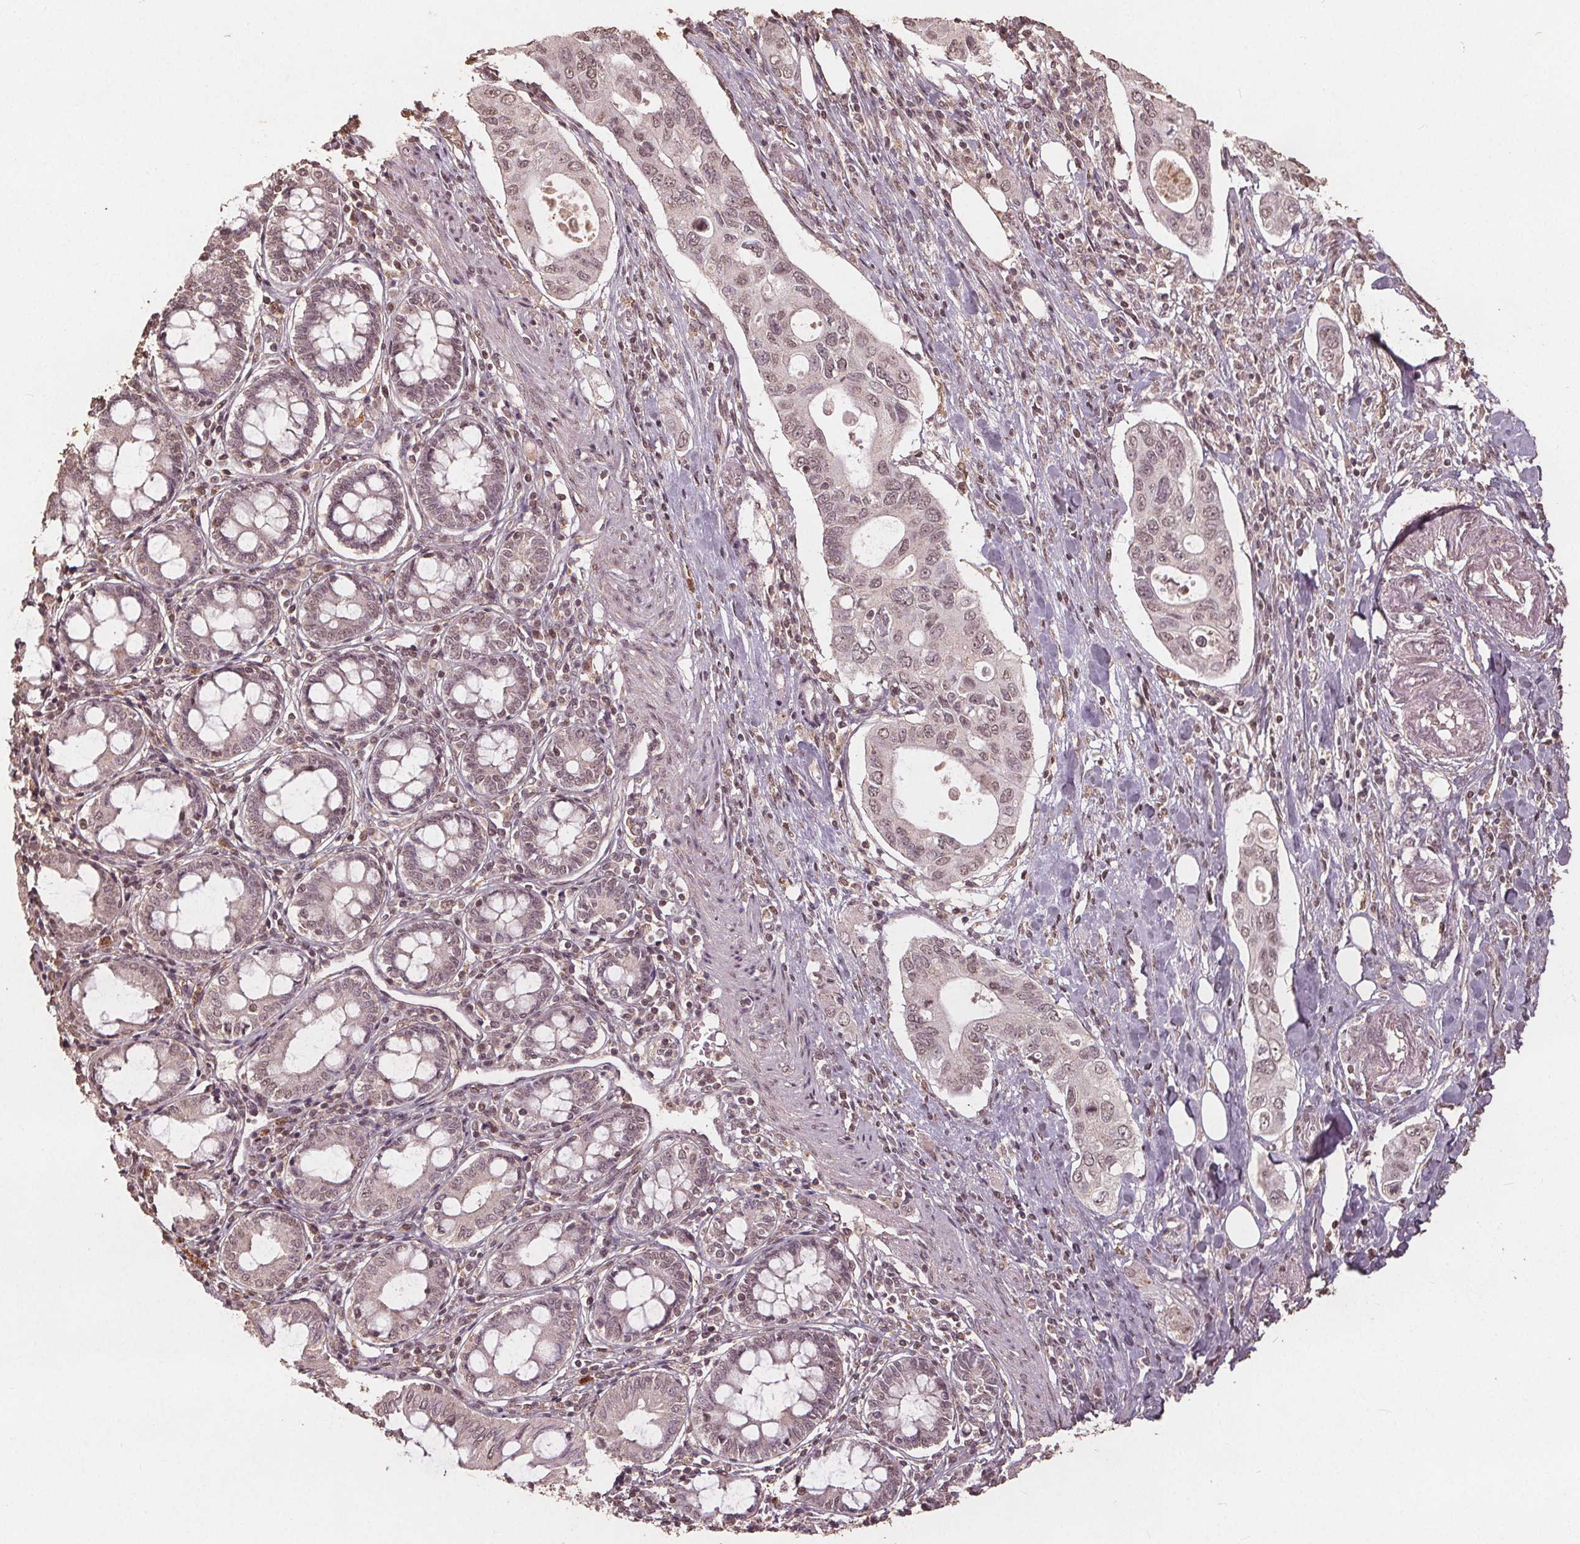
{"staining": {"intensity": "weak", "quantity": "25%-75%", "location": "nuclear"}, "tissue": "pancreatic cancer", "cell_type": "Tumor cells", "image_type": "cancer", "snomed": [{"axis": "morphology", "description": "Adenocarcinoma, NOS"}, {"axis": "topography", "description": "Pancreas"}], "caption": "Pancreatic cancer stained for a protein shows weak nuclear positivity in tumor cells.", "gene": "DSG3", "patient": {"sex": "female", "age": 63}}